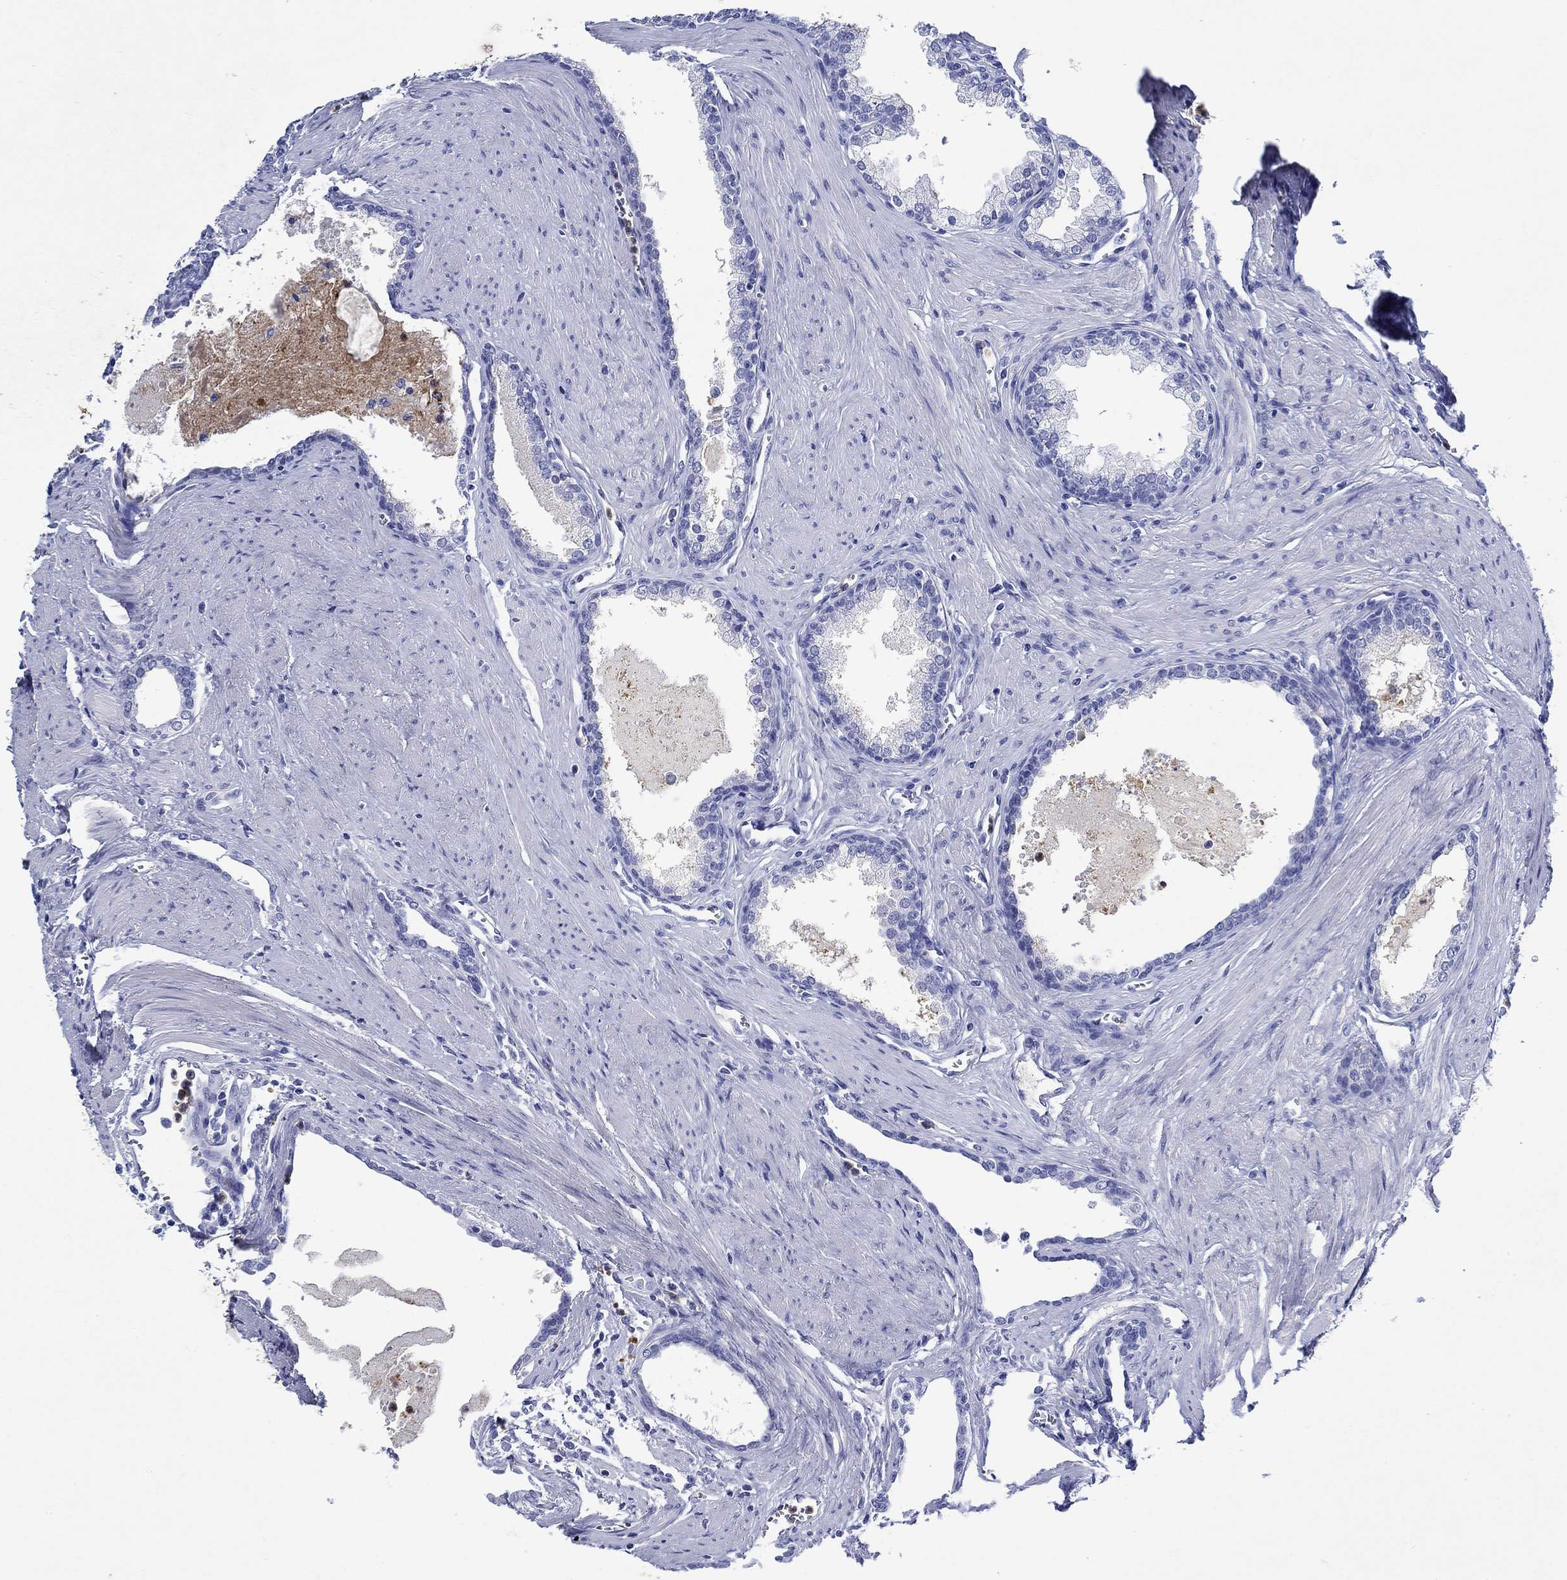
{"staining": {"intensity": "negative", "quantity": "none", "location": "none"}, "tissue": "prostate cancer", "cell_type": "Tumor cells", "image_type": "cancer", "snomed": [{"axis": "morphology", "description": "Adenocarcinoma, NOS"}, {"axis": "topography", "description": "Prostate"}], "caption": "Tumor cells show no significant positivity in prostate cancer.", "gene": "EPX", "patient": {"sex": "male", "age": 66}}